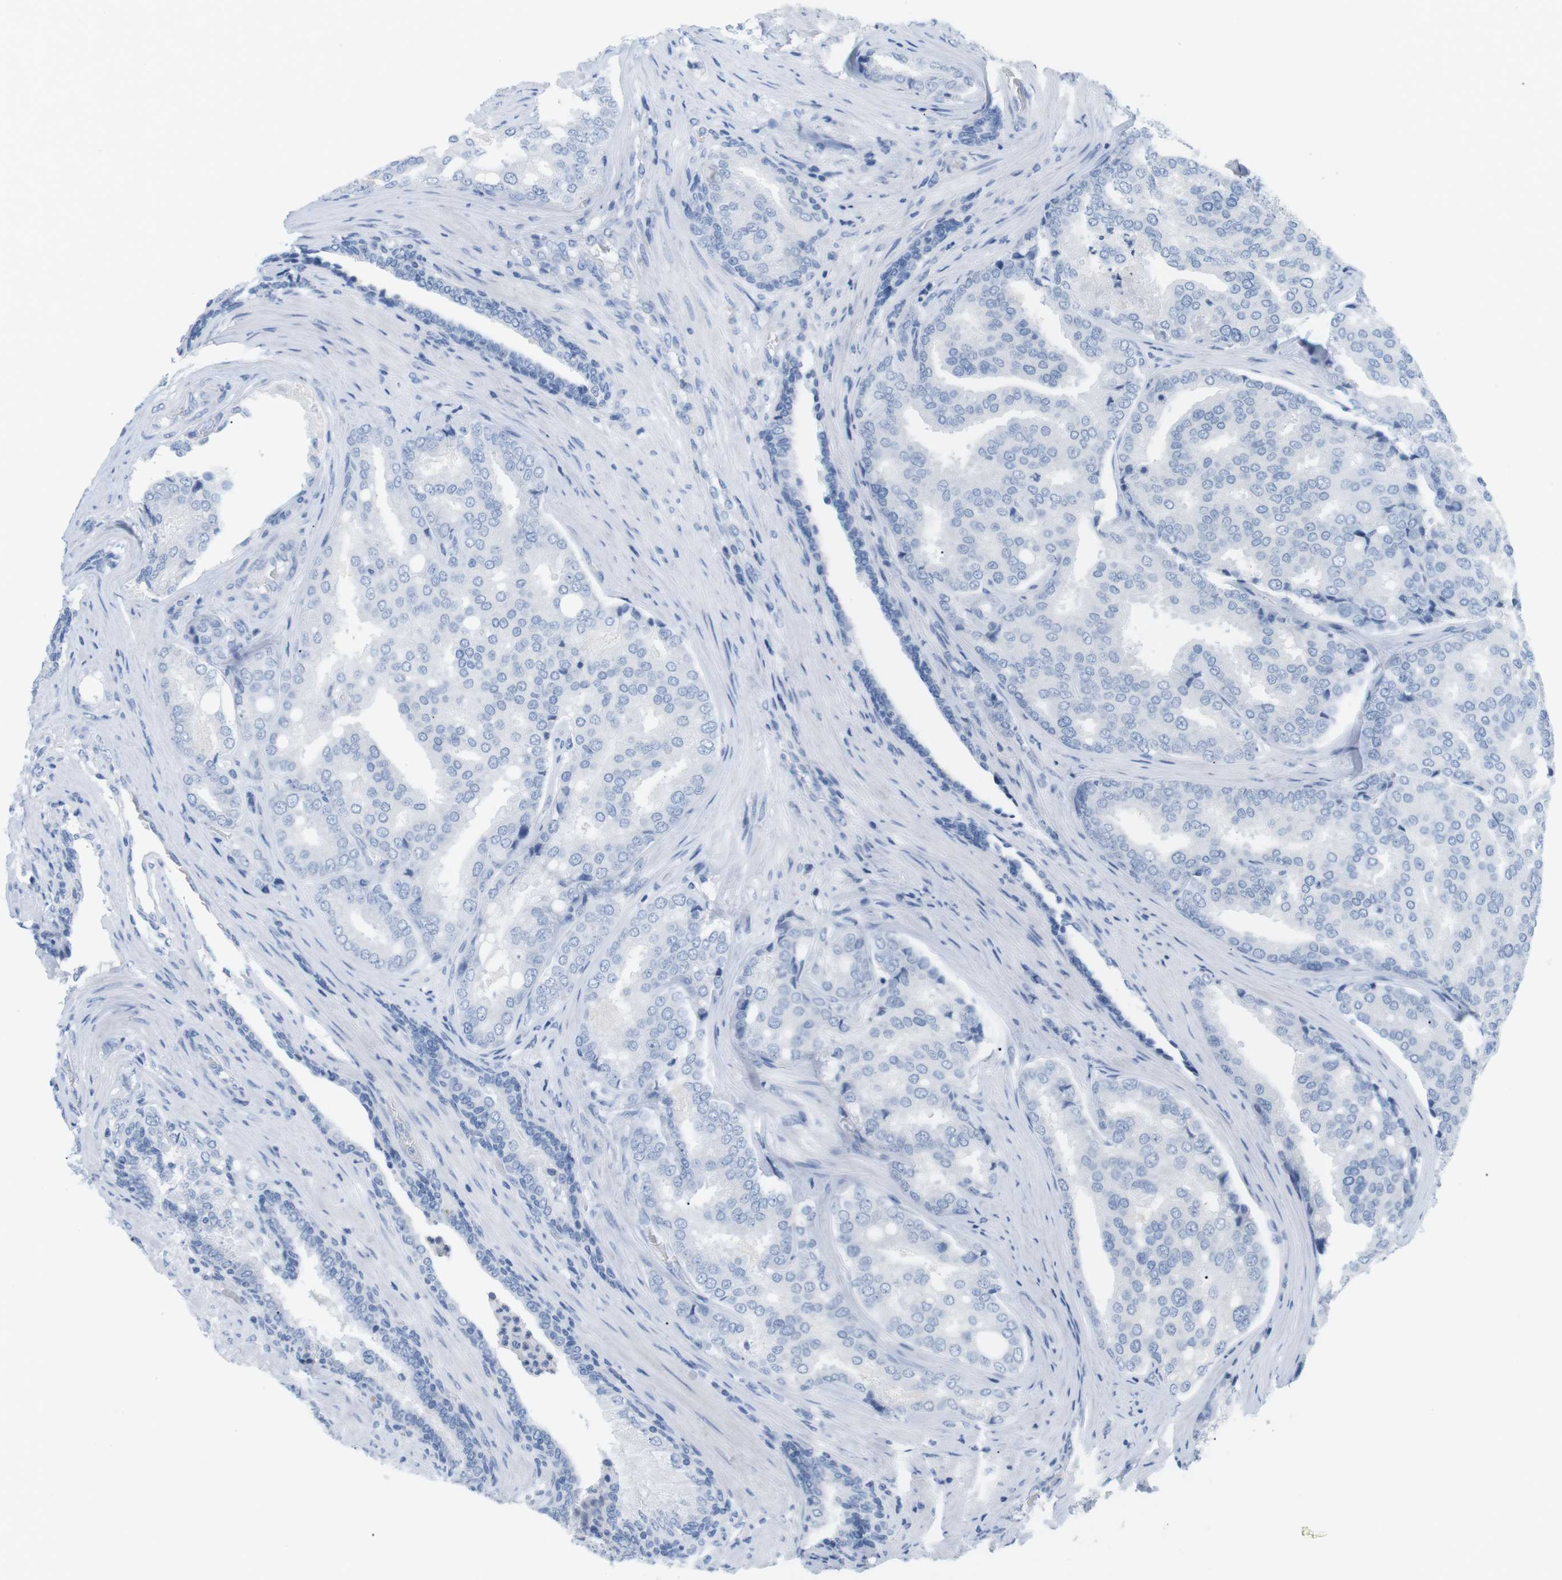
{"staining": {"intensity": "negative", "quantity": "none", "location": "none"}, "tissue": "prostate cancer", "cell_type": "Tumor cells", "image_type": "cancer", "snomed": [{"axis": "morphology", "description": "Adenocarcinoma, High grade"}, {"axis": "topography", "description": "Prostate"}], "caption": "Tumor cells show no significant protein positivity in prostate cancer.", "gene": "HBG2", "patient": {"sex": "male", "age": 50}}